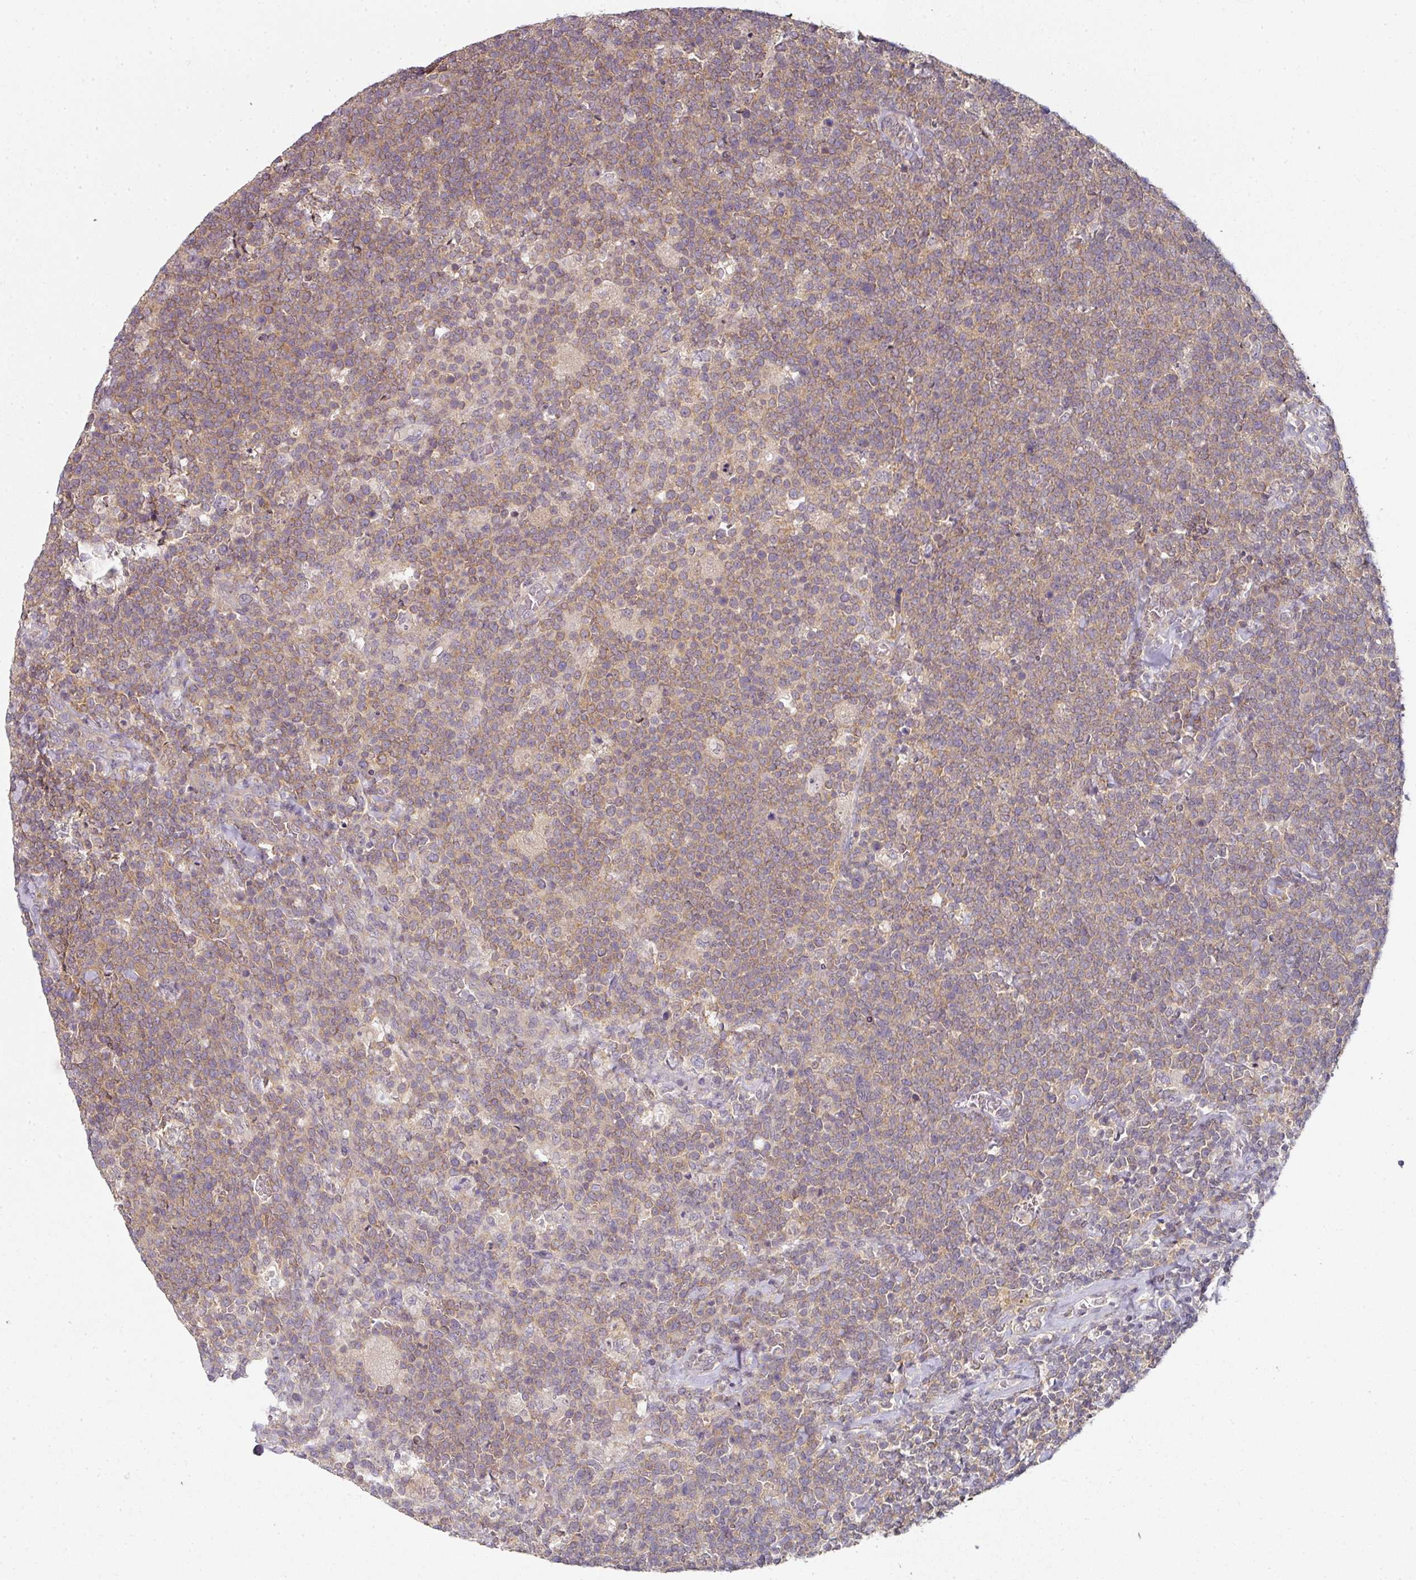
{"staining": {"intensity": "weak", "quantity": ">75%", "location": "cytoplasmic/membranous"}, "tissue": "lymphoma", "cell_type": "Tumor cells", "image_type": "cancer", "snomed": [{"axis": "morphology", "description": "Malignant lymphoma, non-Hodgkin's type, High grade"}, {"axis": "topography", "description": "Lymph node"}], "caption": "IHC staining of high-grade malignant lymphoma, non-Hodgkin's type, which shows low levels of weak cytoplasmic/membranous staining in about >75% of tumor cells indicating weak cytoplasmic/membranous protein positivity. The staining was performed using DAB (3,3'-diaminobenzidine) (brown) for protein detection and nuclei were counterstained in hematoxylin (blue).", "gene": "MAP2K2", "patient": {"sex": "male", "age": 61}}